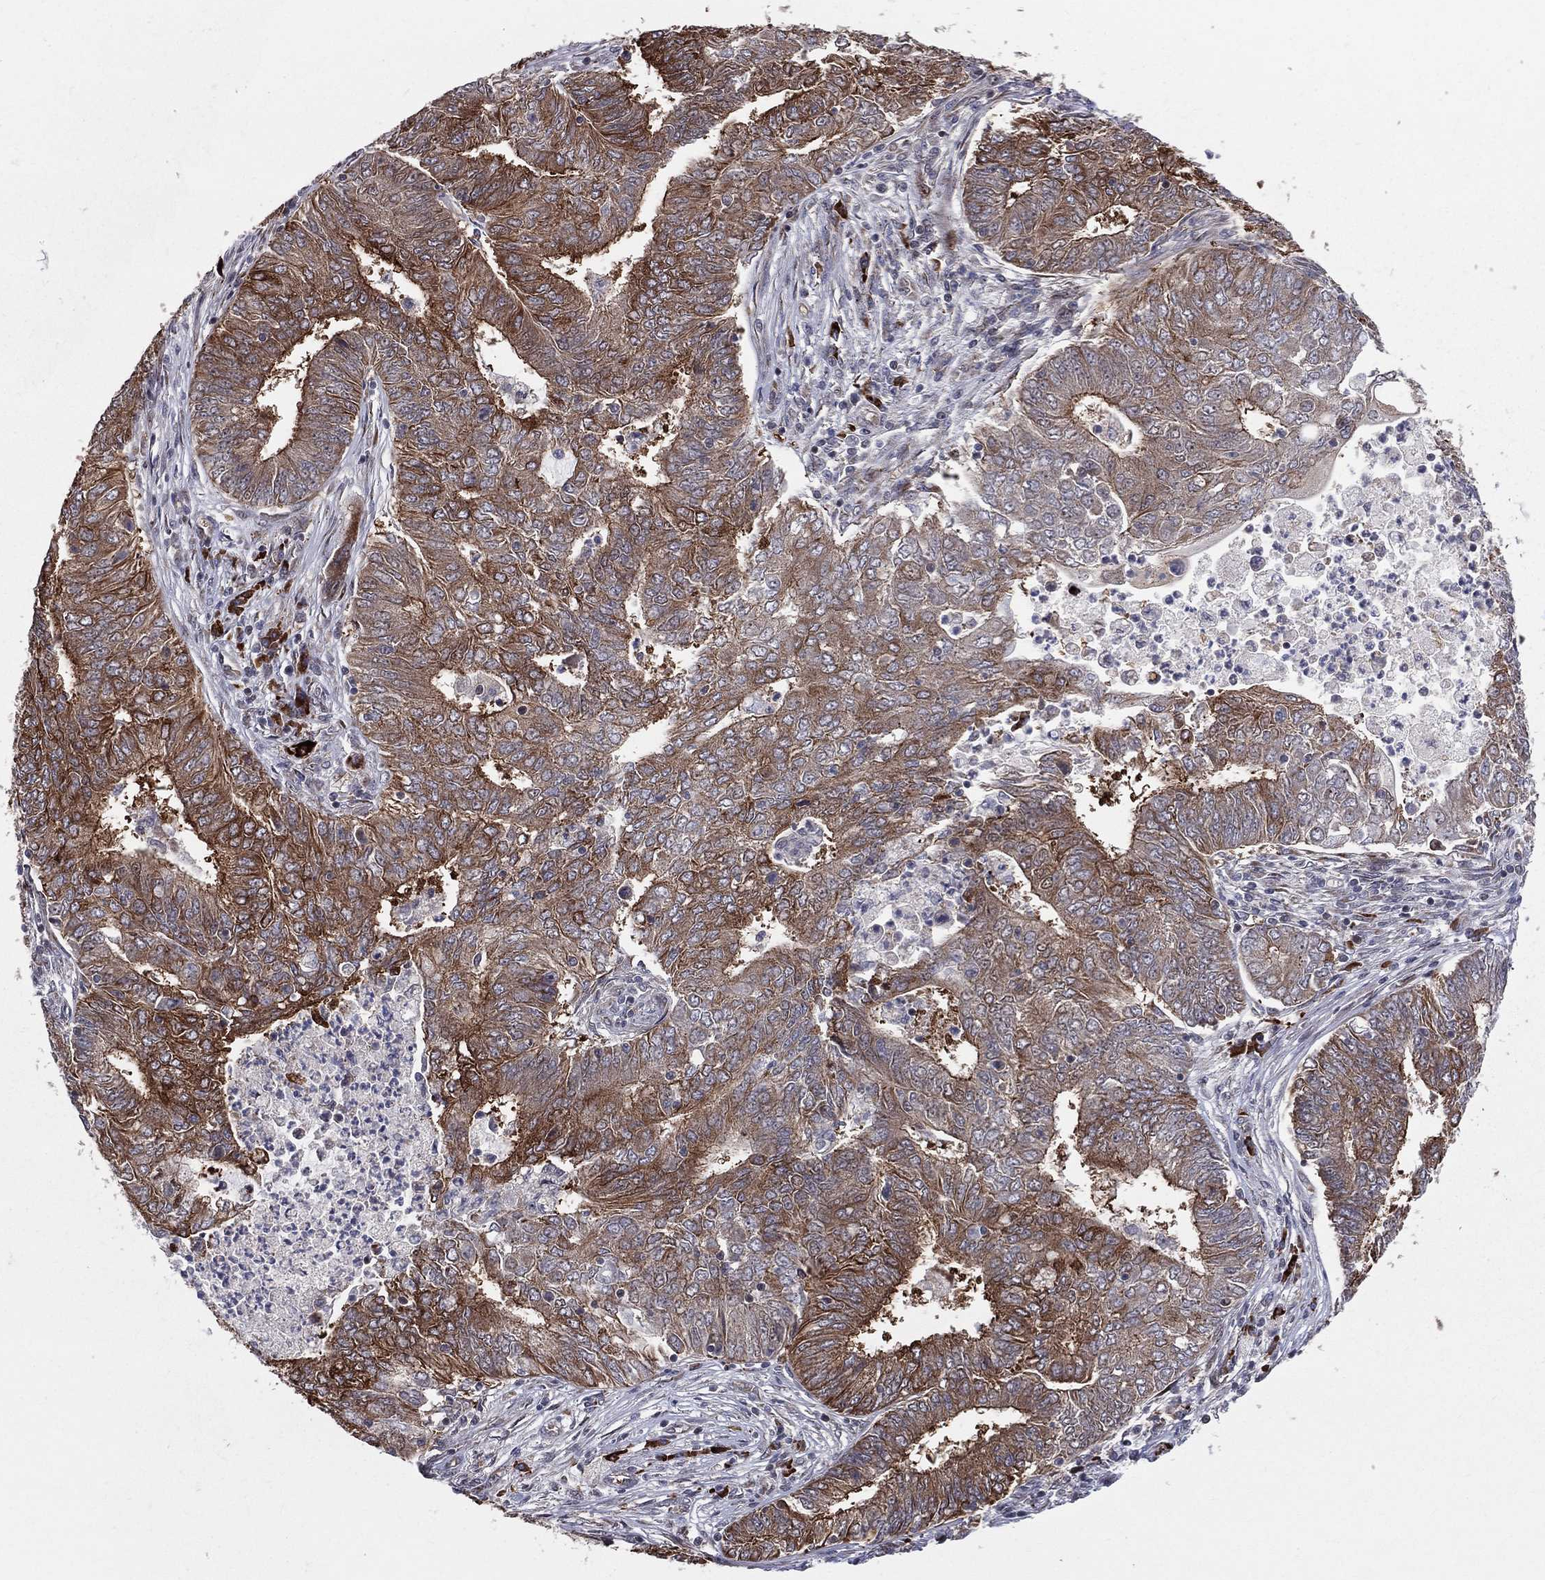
{"staining": {"intensity": "strong", "quantity": "25%-75%", "location": "cytoplasmic/membranous"}, "tissue": "endometrial cancer", "cell_type": "Tumor cells", "image_type": "cancer", "snomed": [{"axis": "morphology", "description": "Adenocarcinoma, NOS"}, {"axis": "topography", "description": "Endometrium"}], "caption": "Immunohistochemistry (IHC) micrograph of neoplastic tissue: human adenocarcinoma (endometrial) stained using immunohistochemistry (IHC) reveals high levels of strong protein expression localized specifically in the cytoplasmic/membranous of tumor cells, appearing as a cytoplasmic/membranous brown color.", "gene": "VHL", "patient": {"sex": "female", "age": 62}}